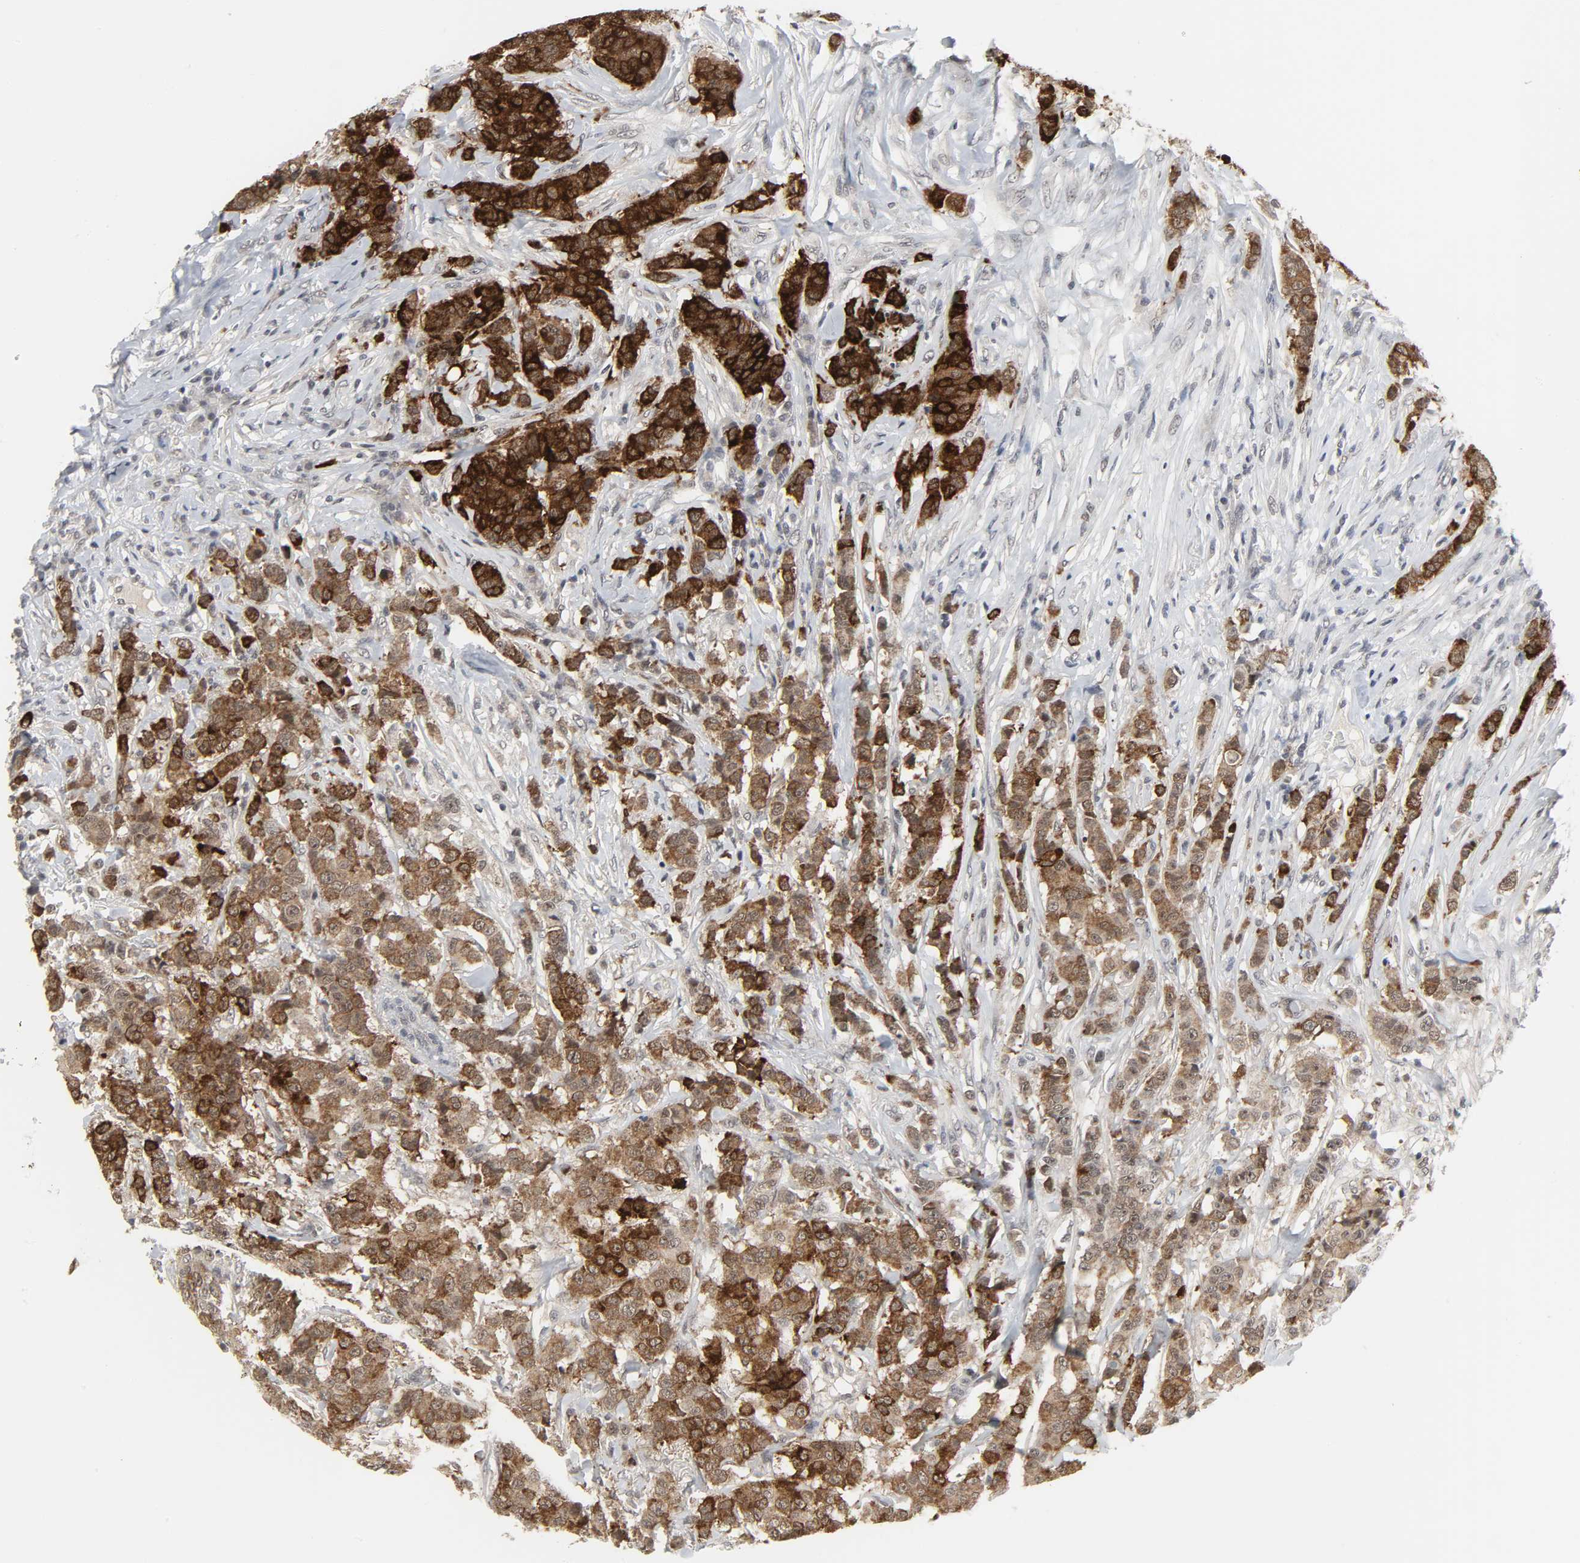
{"staining": {"intensity": "strong", "quantity": ">75%", "location": "cytoplasmic/membranous"}, "tissue": "breast cancer", "cell_type": "Tumor cells", "image_type": "cancer", "snomed": [{"axis": "morphology", "description": "Duct carcinoma"}, {"axis": "topography", "description": "Breast"}], "caption": "High-magnification brightfield microscopy of breast intraductal carcinoma stained with DAB (brown) and counterstained with hematoxylin (blue). tumor cells exhibit strong cytoplasmic/membranous expression is appreciated in about>75% of cells. (IHC, brightfield microscopy, high magnification).", "gene": "MUC1", "patient": {"sex": "female", "age": 40}}